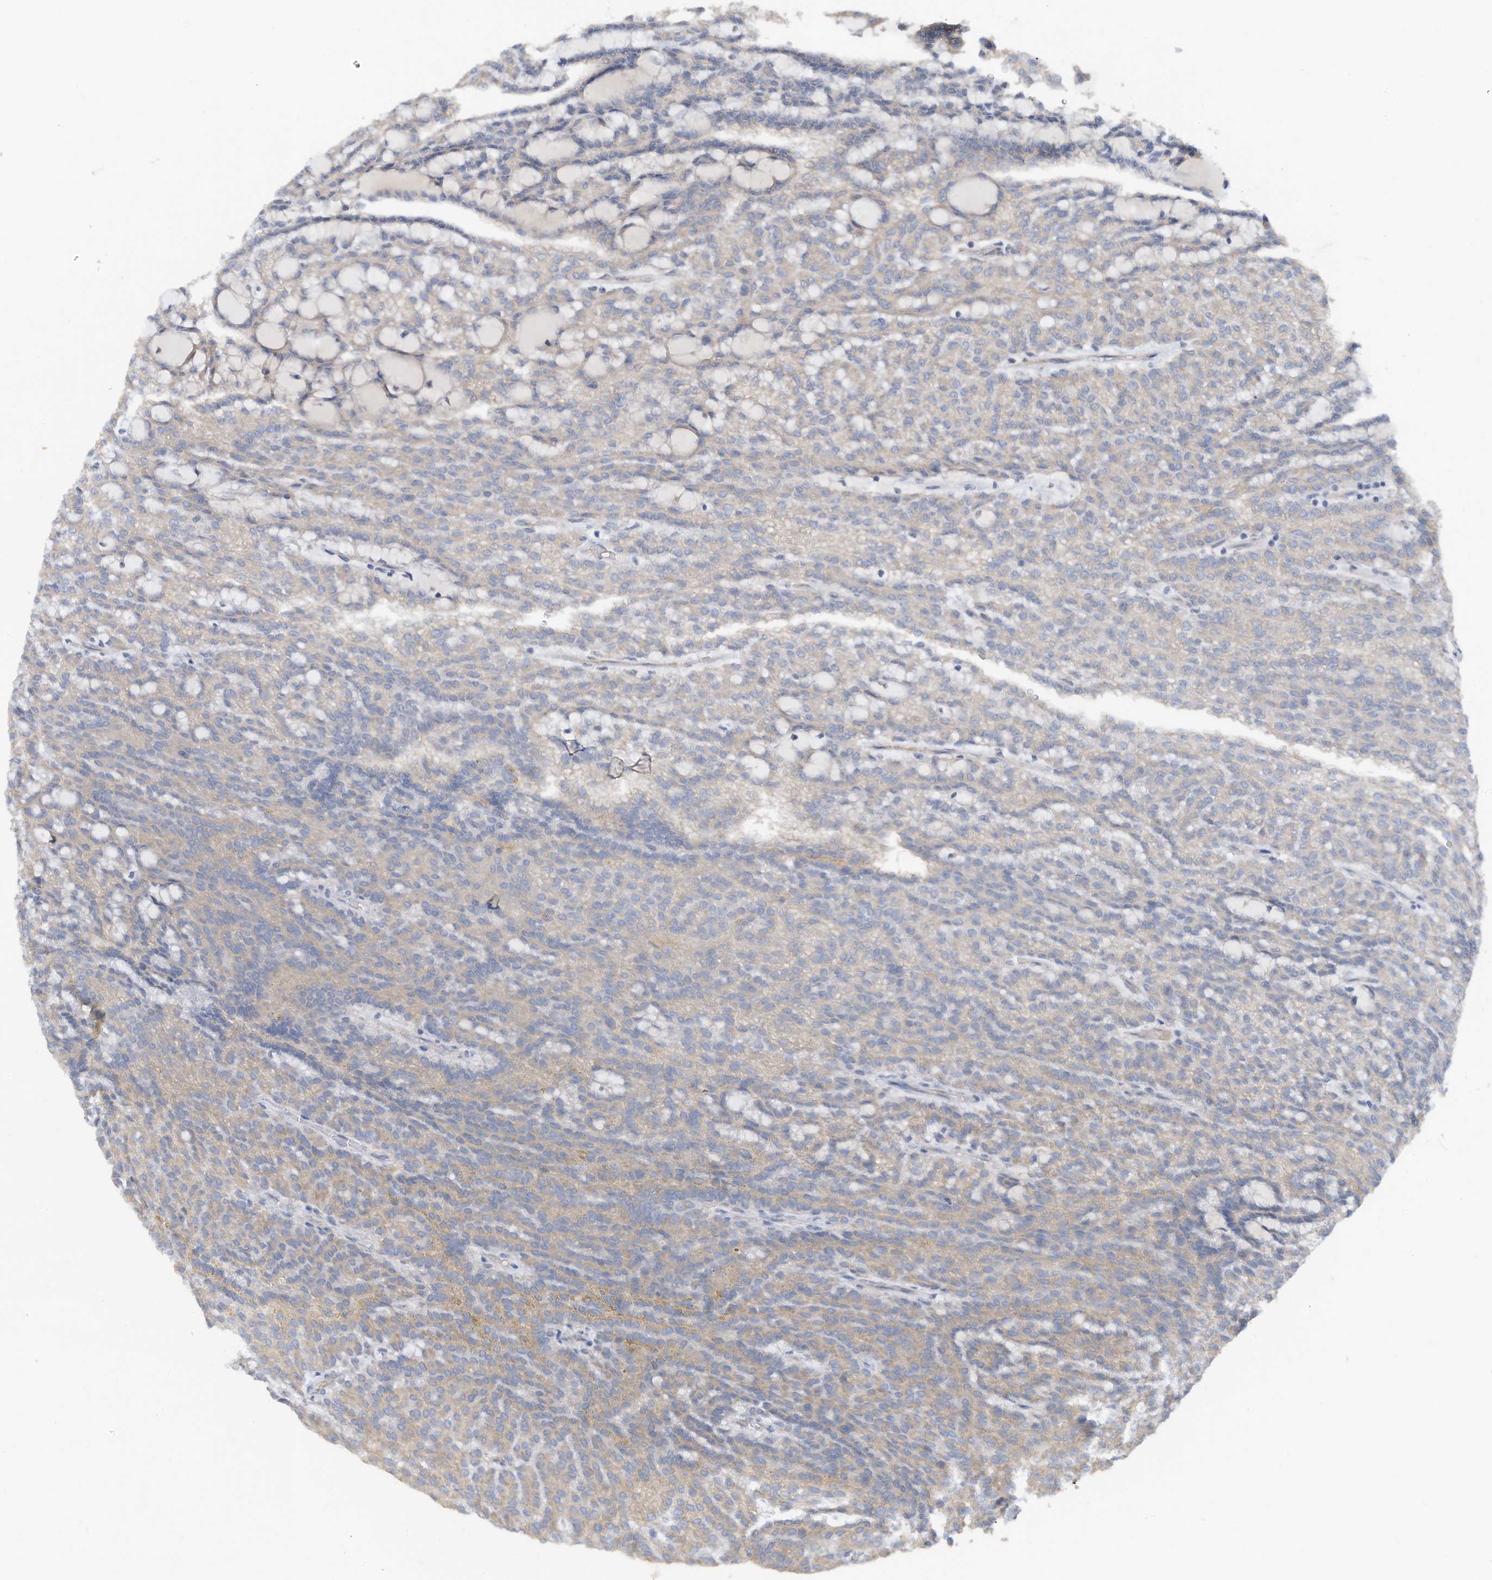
{"staining": {"intensity": "weak", "quantity": "<25%", "location": "cytoplasmic/membranous"}, "tissue": "renal cancer", "cell_type": "Tumor cells", "image_type": "cancer", "snomed": [{"axis": "morphology", "description": "Adenocarcinoma, NOS"}, {"axis": "topography", "description": "Kidney"}], "caption": "There is no significant staining in tumor cells of adenocarcinoma (renal).", "gene": "SLC5A11", "patient": {"sex": "male", "age": 63}}